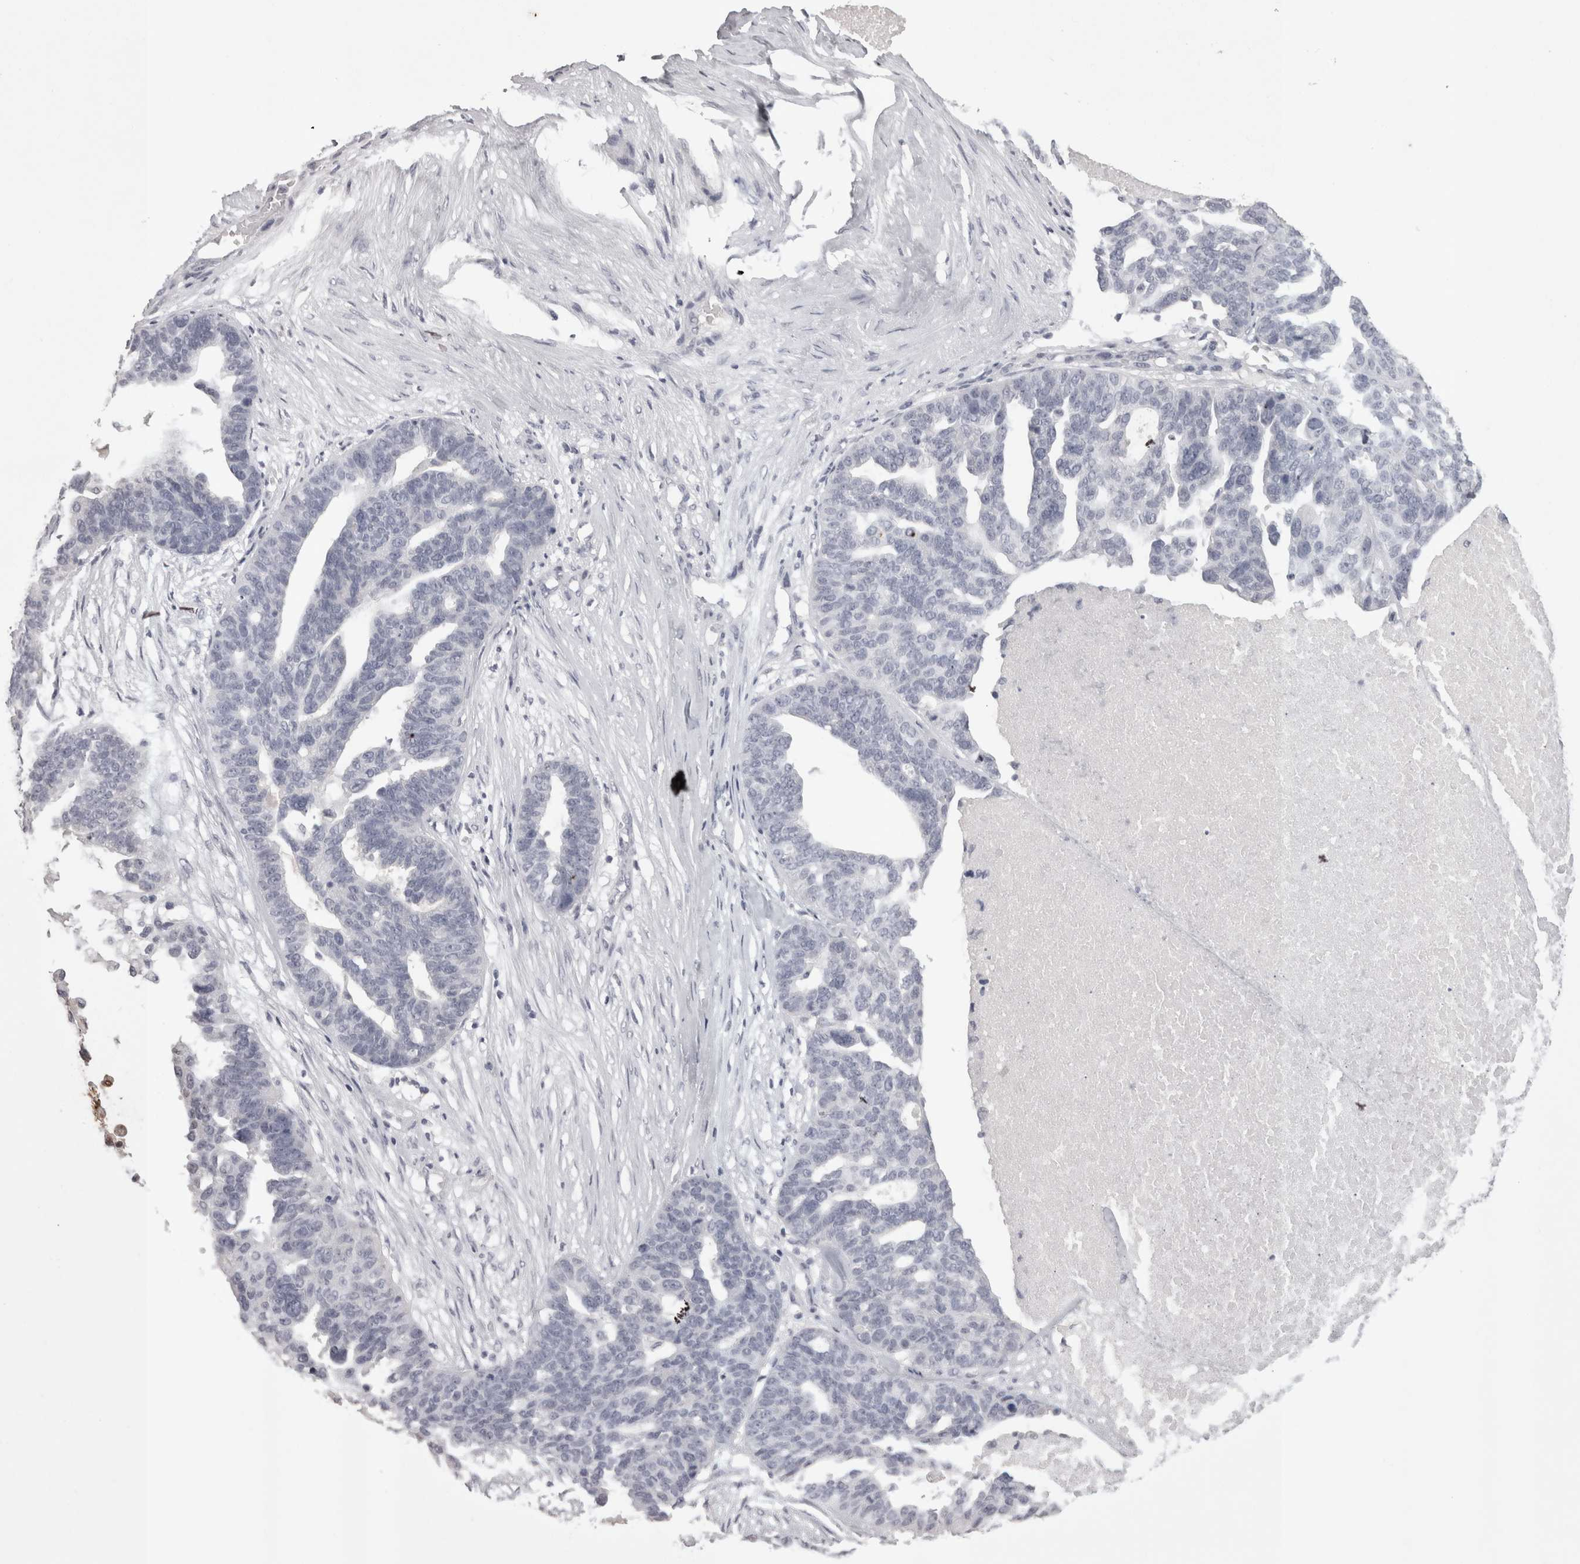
{"staining": {"intensity": "negative", "quantity": "none", "location": "none"}, "tissue": "ovarian cancer", "cell_type": "Tumor cells", "image_type": "cancer", "snomed": [{"axis": "morphology", "description": "Cystadenocarcinoma, serous, NOS"}, {"axis": "topography", "description": "Ovary"}], "caption": "Tumor cells show no significant protein staining in ovarian cancer (serous cystadenocarcinoma).", "gene": "LAX1", "patient": {"sex": "female", "age": 59}}